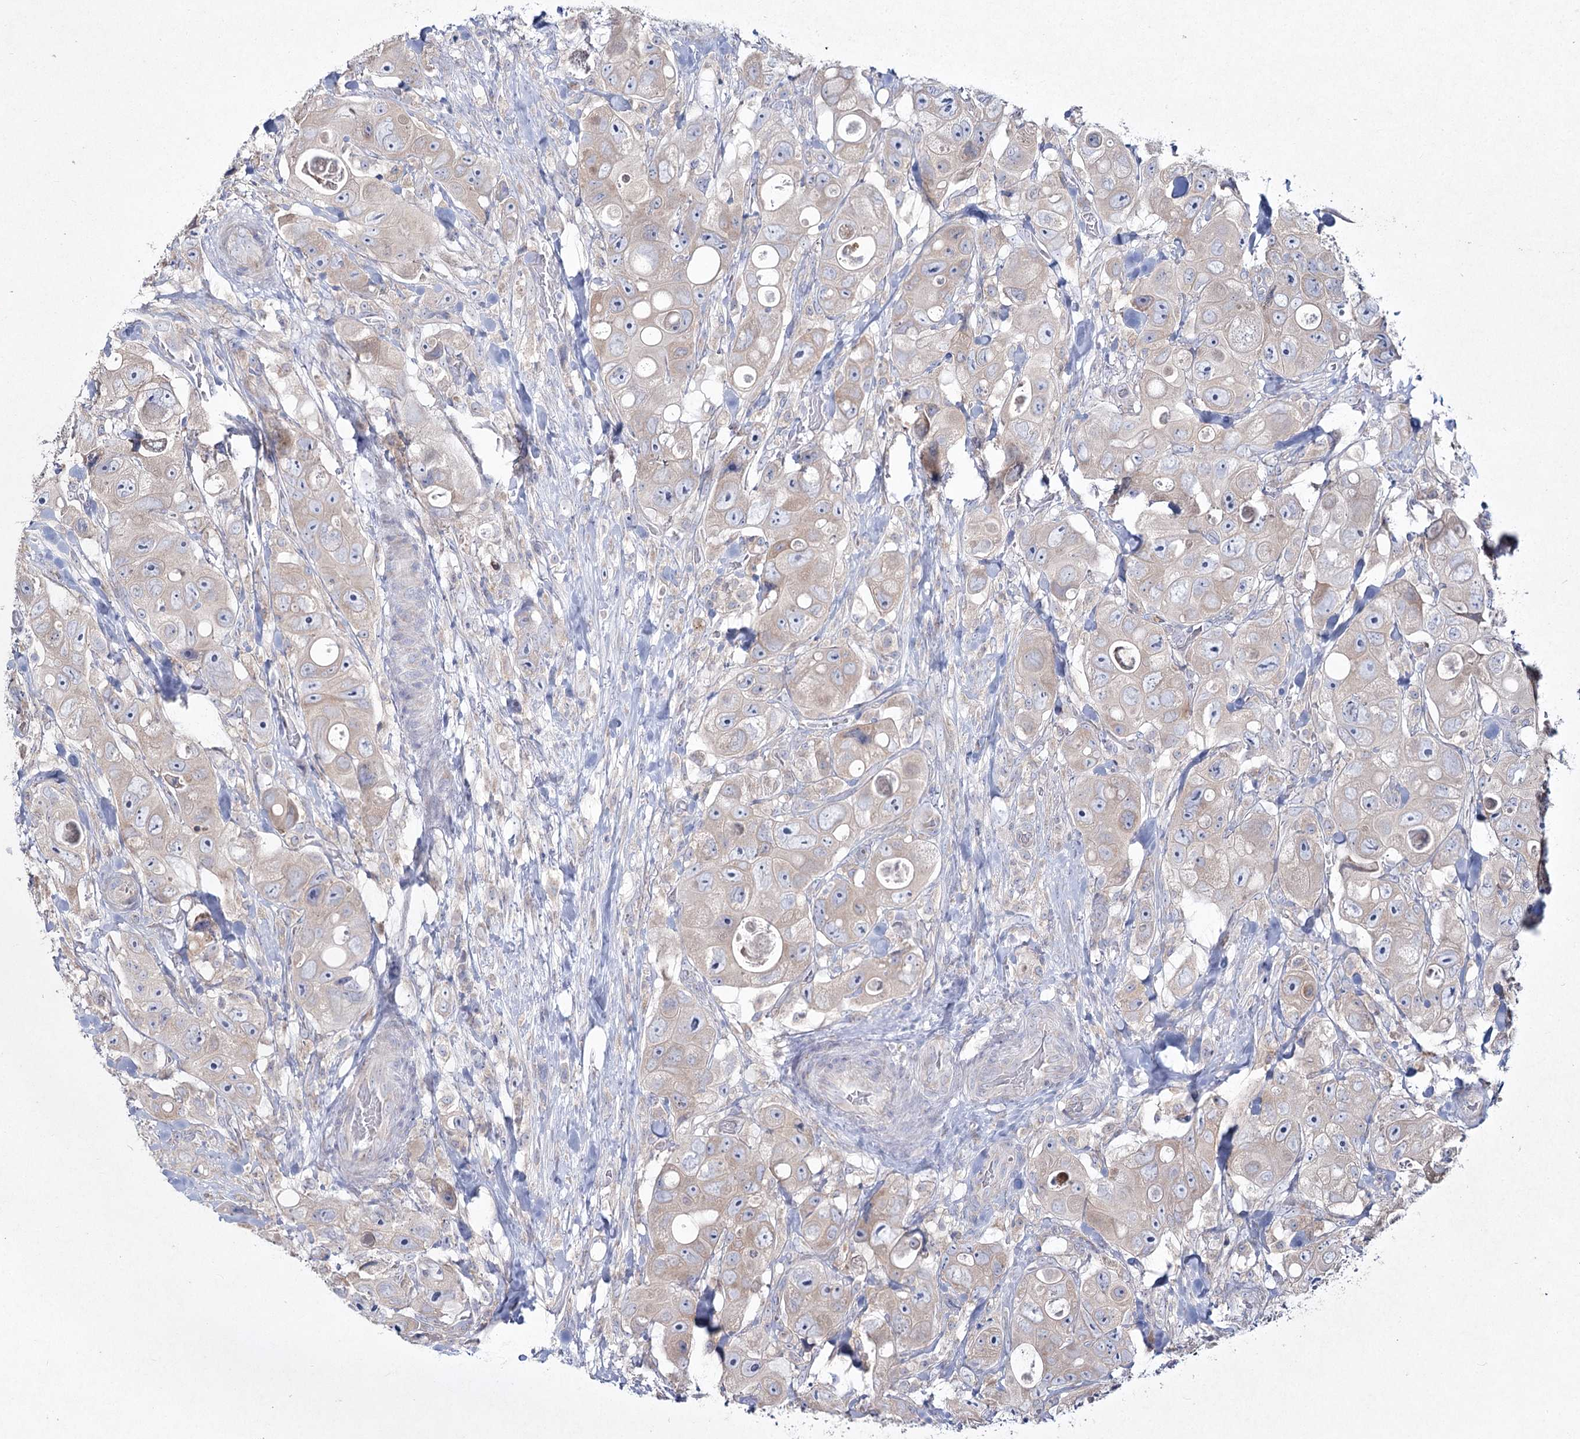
{"staining": {"intensity": "weak", "quantity": "<25%", "location": "cytoplasmic/membranous"}, "tissue": "colorectal cancer", "cell_type": "Tumor cells", "image_type": "cancer", "snomed": [{"axis": "morphology", "description": "Adenocarcinoma, NOS"}, {"axis": "topography", "description": "Colon"}], "caption": "High magnification brightfield microscopy of colorectal adenocarcinoma stained with DAB (3,3'-diaminobenzidine) (brown) and counterstained with hematoxylin (blue): tumor cells show no significant staining.", "gene": "NIPAL4", "patient": {"sex": "female", "age": 46}}